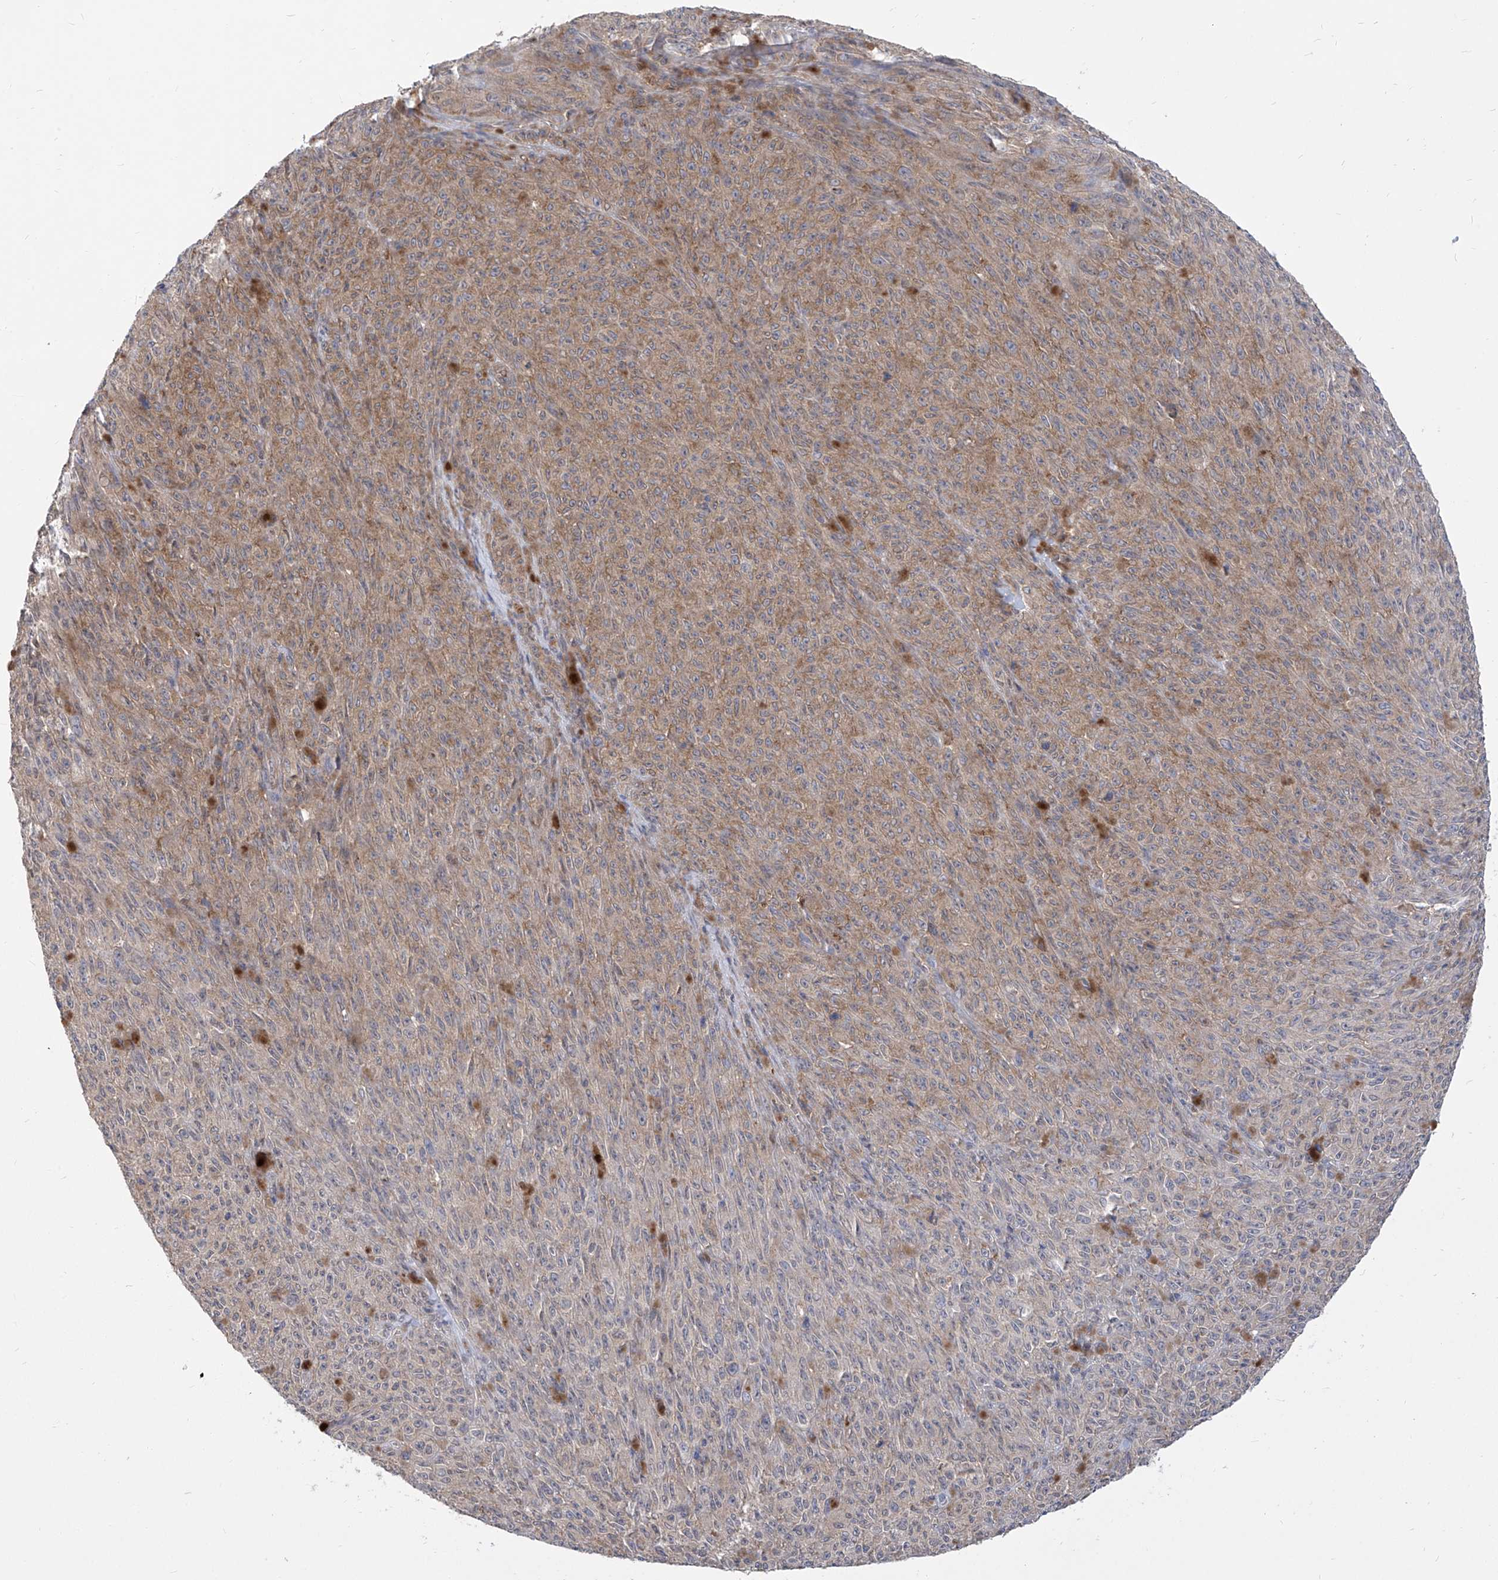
{"staining": {"intensity": "weak", "quantity": "25%-75%", "location": "cytoplasmic/membranous"}, "tissue": "melanoma", "cell_type": "Tumor cells", "image_type": "cancer", "snomed": [{"axis": "morphology", "description": "Malignant melanoma, NOS"}, {"axis": "topography", "description": "Skin"}], "caption": "A low amount of weak cytoplasmic/membranous staining is seen in approximately 25%-75% of tumor cells in melanoma tissue.", "gene": "EIF3M", "patient": {"sex": "female", "age": 82}}